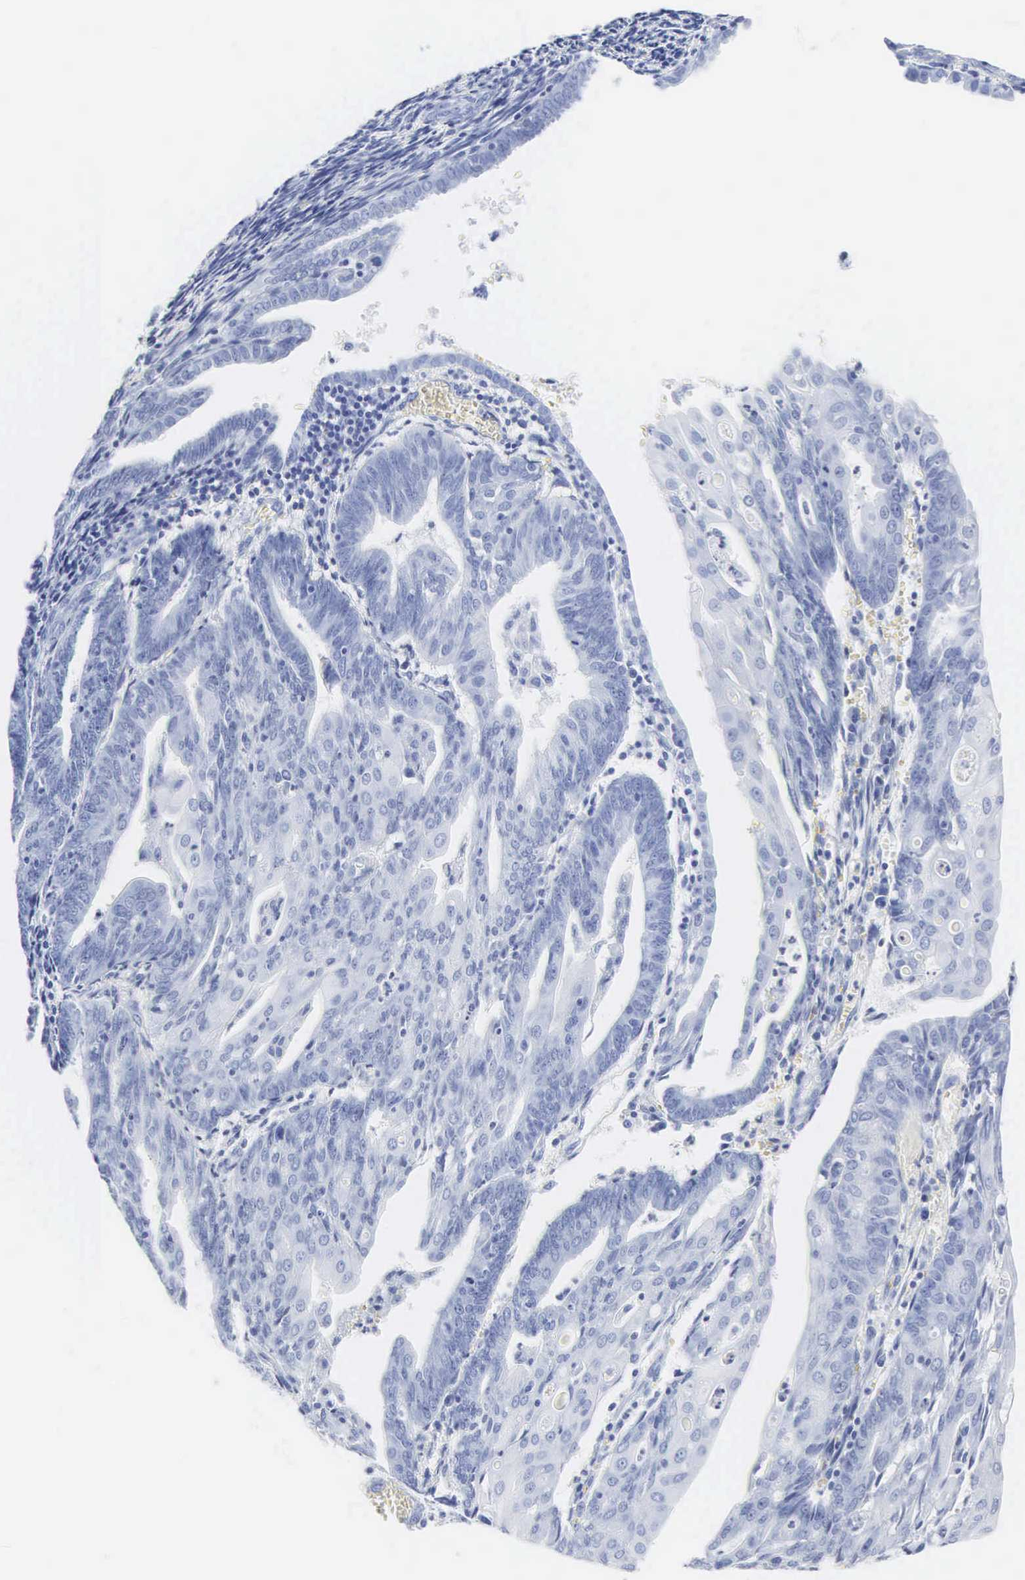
{"staining": {"intensity": "negative", "quantity": "none", "location": "none"}, "tissue": "endometrial cancer", "cell_type": "Tumor cells", "image_type": "cancer", "snomed": [{"axis": "morphology", "description": "Adenocarcinoma, NOS"}, {"axis": "topography", "description": "Endometrium"}], "caption": "This is an IHC histopathology image of endometrial adenocarcinoma. There is no expression in tumor cells.", "gene": "INS", "patient": {"sex": "female", "age": 56}}